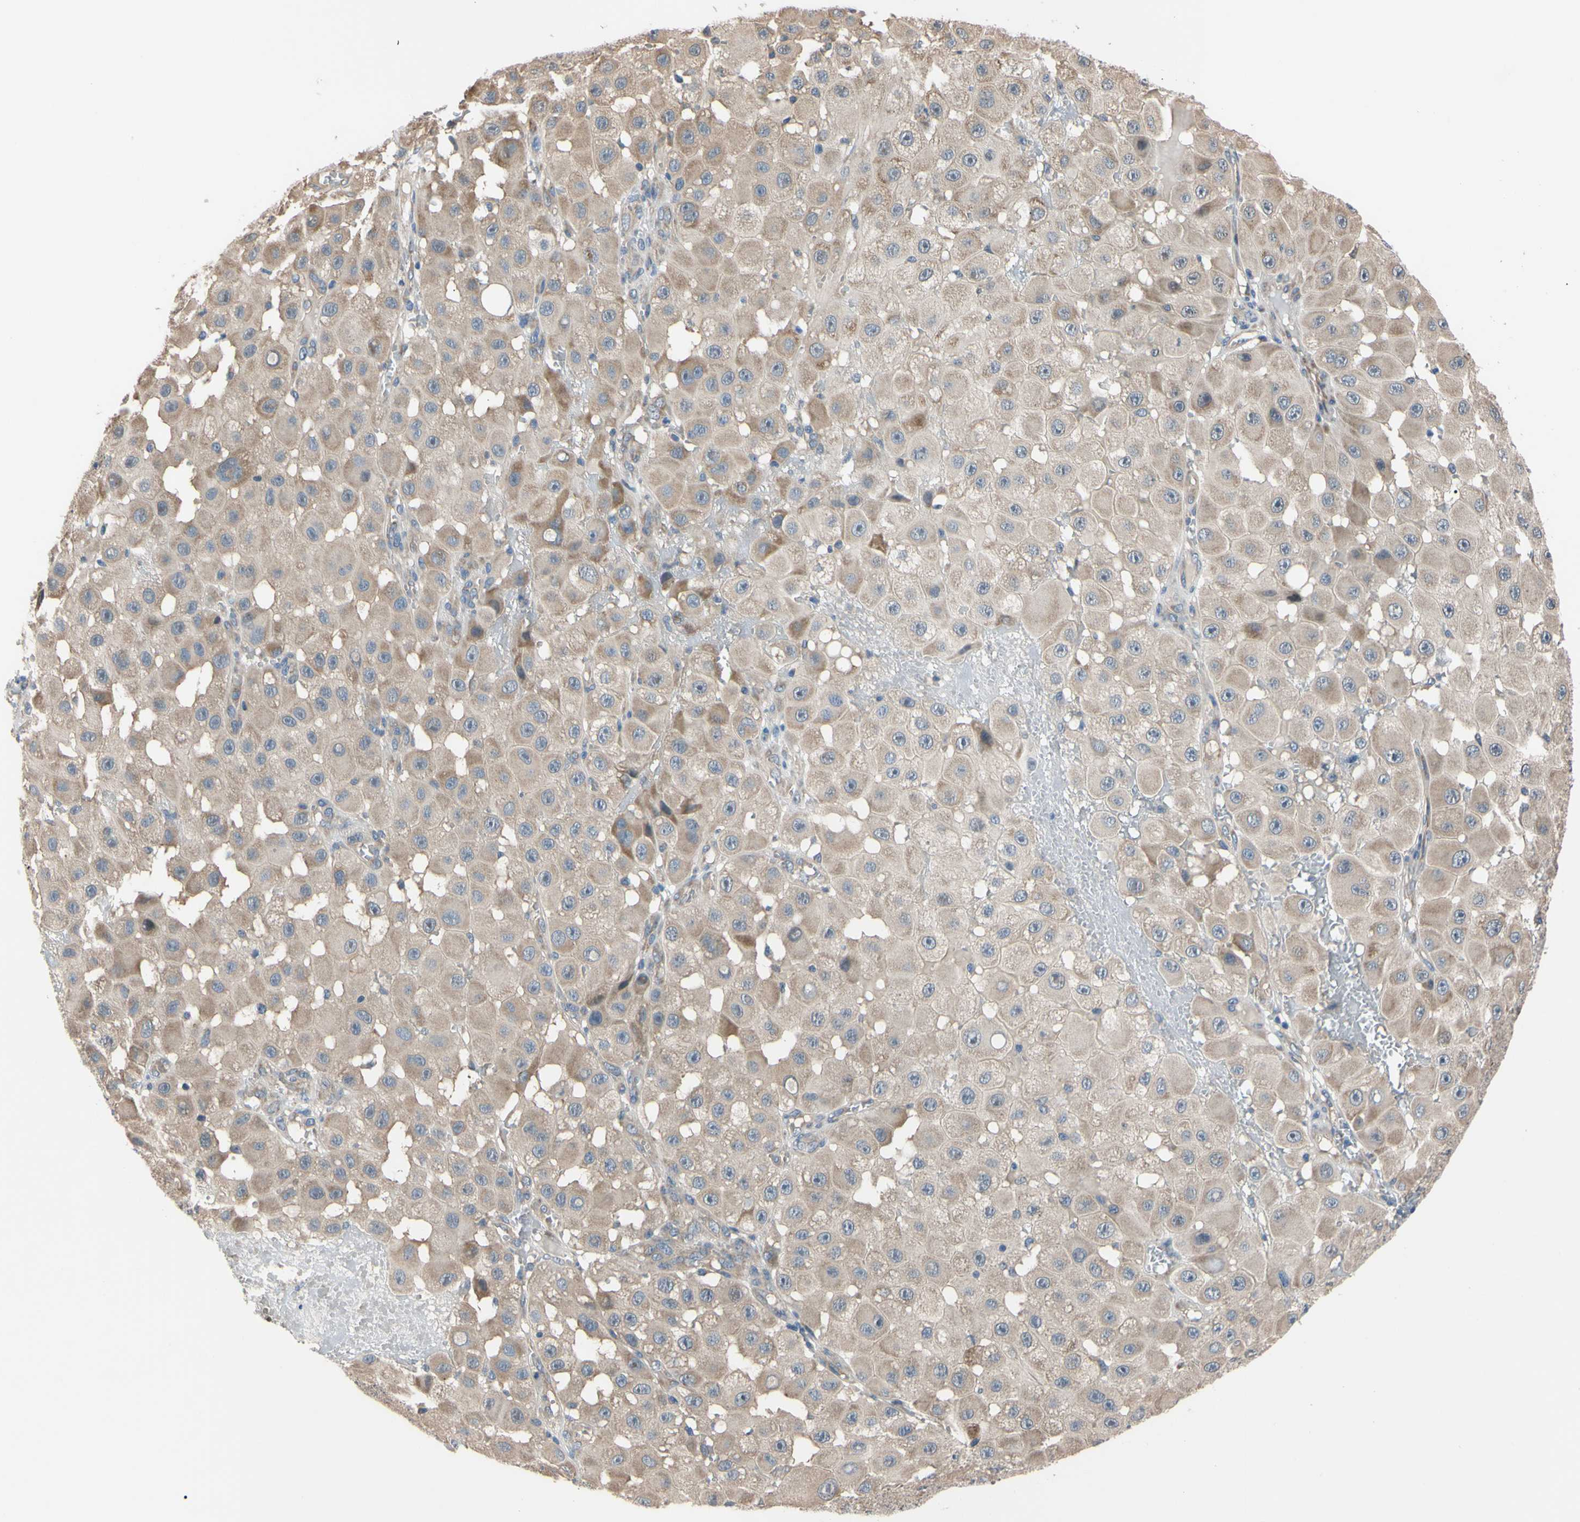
{"staining": {"intensity": "moderate", "quantity": "<25%", "location": "cytoplasmic/membranous"}, "tissue": "melanoma", "cell_type": "Tumor cells", "image_type": "cancer", "snomed": [{"axis": "morphology", "description": "Malignant melanoma, NOS"}, {"axis": "topography", "description": "Skin"}], "caption": "Immunohistochemical staining of malignant melanoma shows low levels of moderate cytoplasmic/membranous protein staining in approximately <25% of tumor cells.", "gene": "RARS1", "patient": {"sex": "female", "age": 81}}